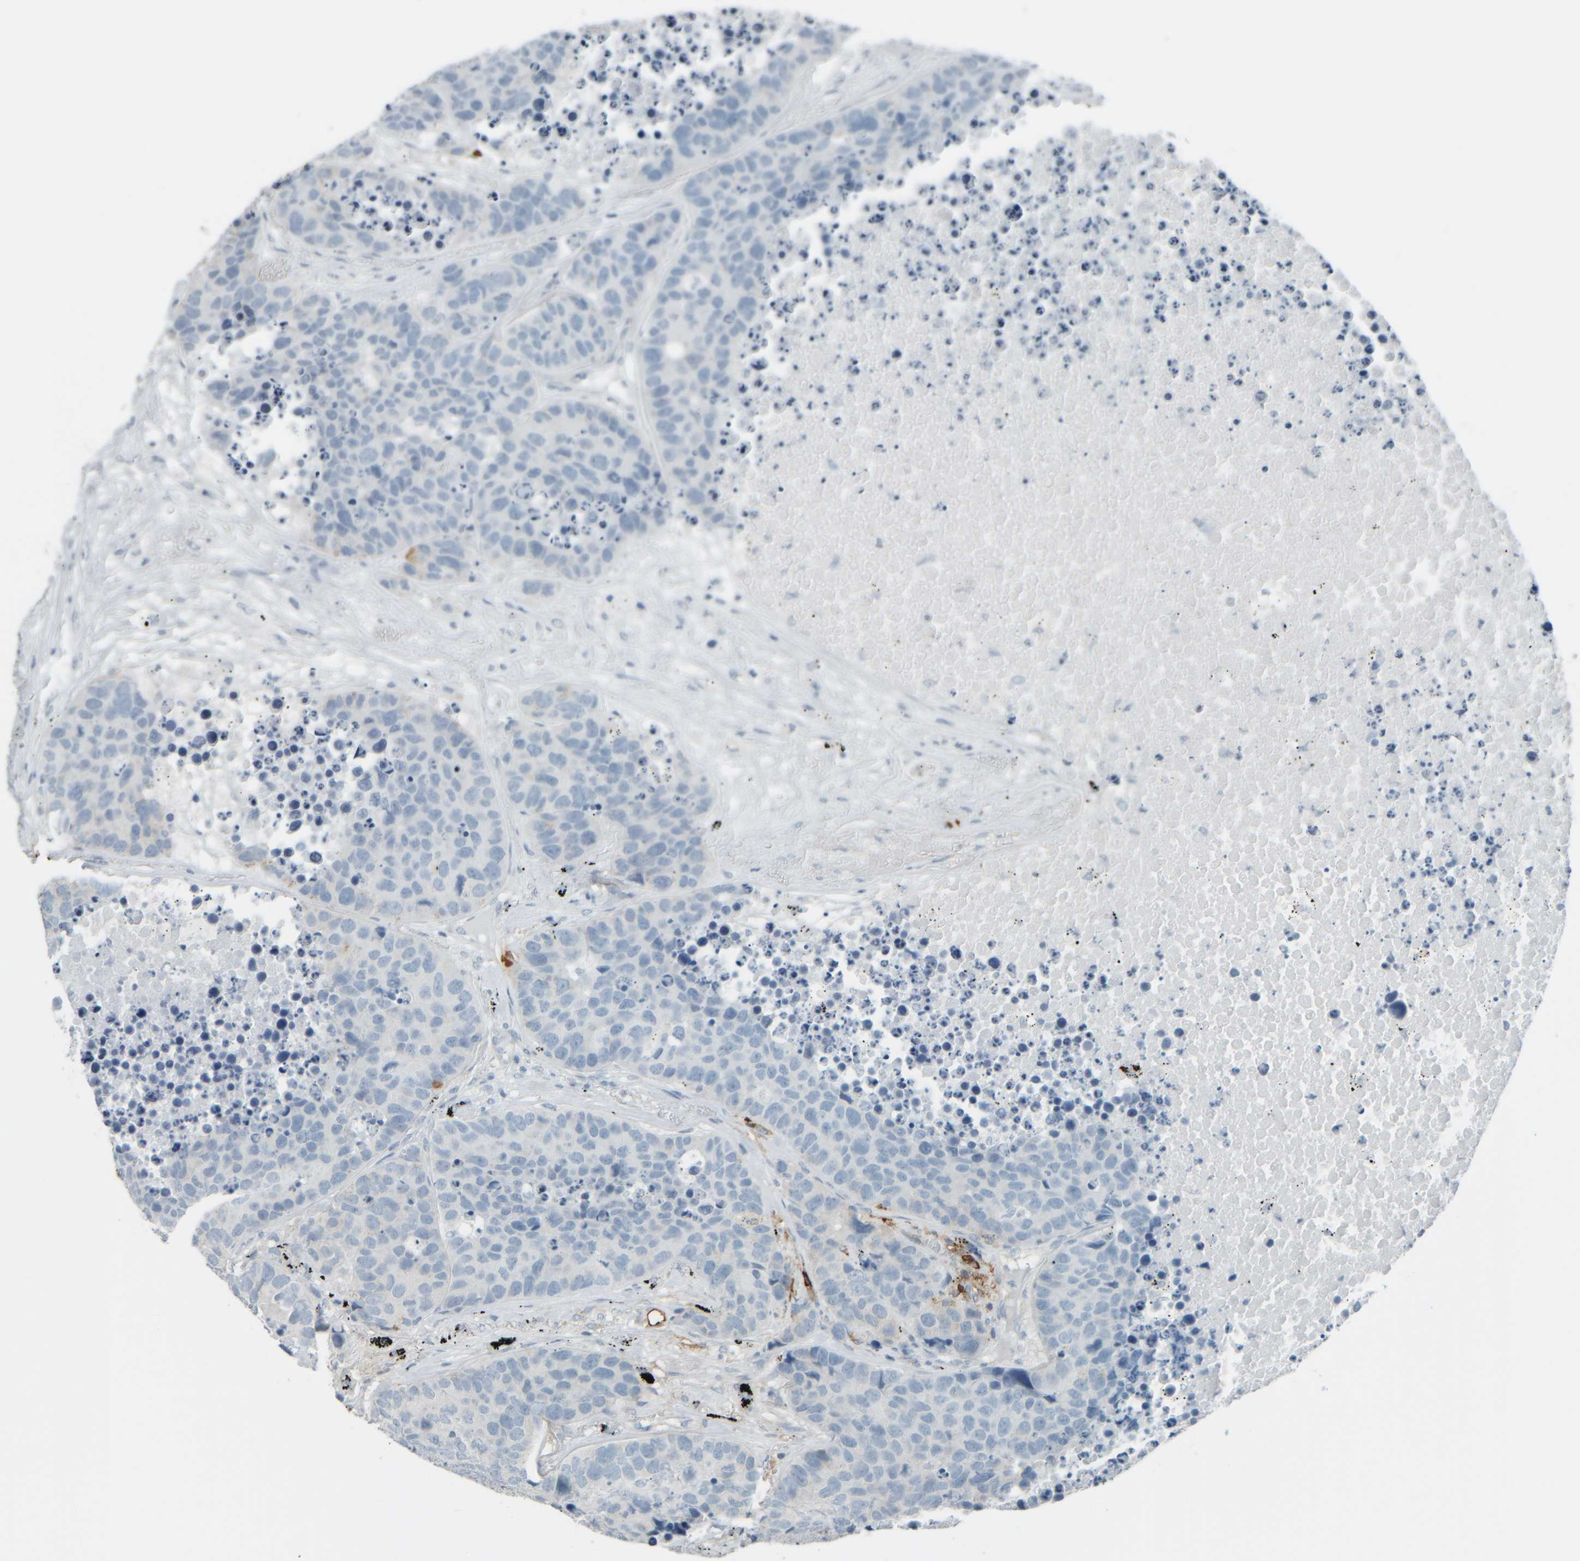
{"staining": {"intensity": "negative", "quantity": "none", "location": "none"}, "tissue": "carcinoid", "cell_type": "Tumor cells", "image_type": "cancer", "snomed": [{"axis": "morphology", "description": "Carcinoid, malignant, NOS"}, {"axis": "topography", "description": "Lung"}], "caption": "This is a photomicrograph of immunohistochemistry (IHC) staining of carcinoid, which shows no expression in tumor cells.", "gene": "TPSAB1", "patient": {"sex": "male", "age": 60}}